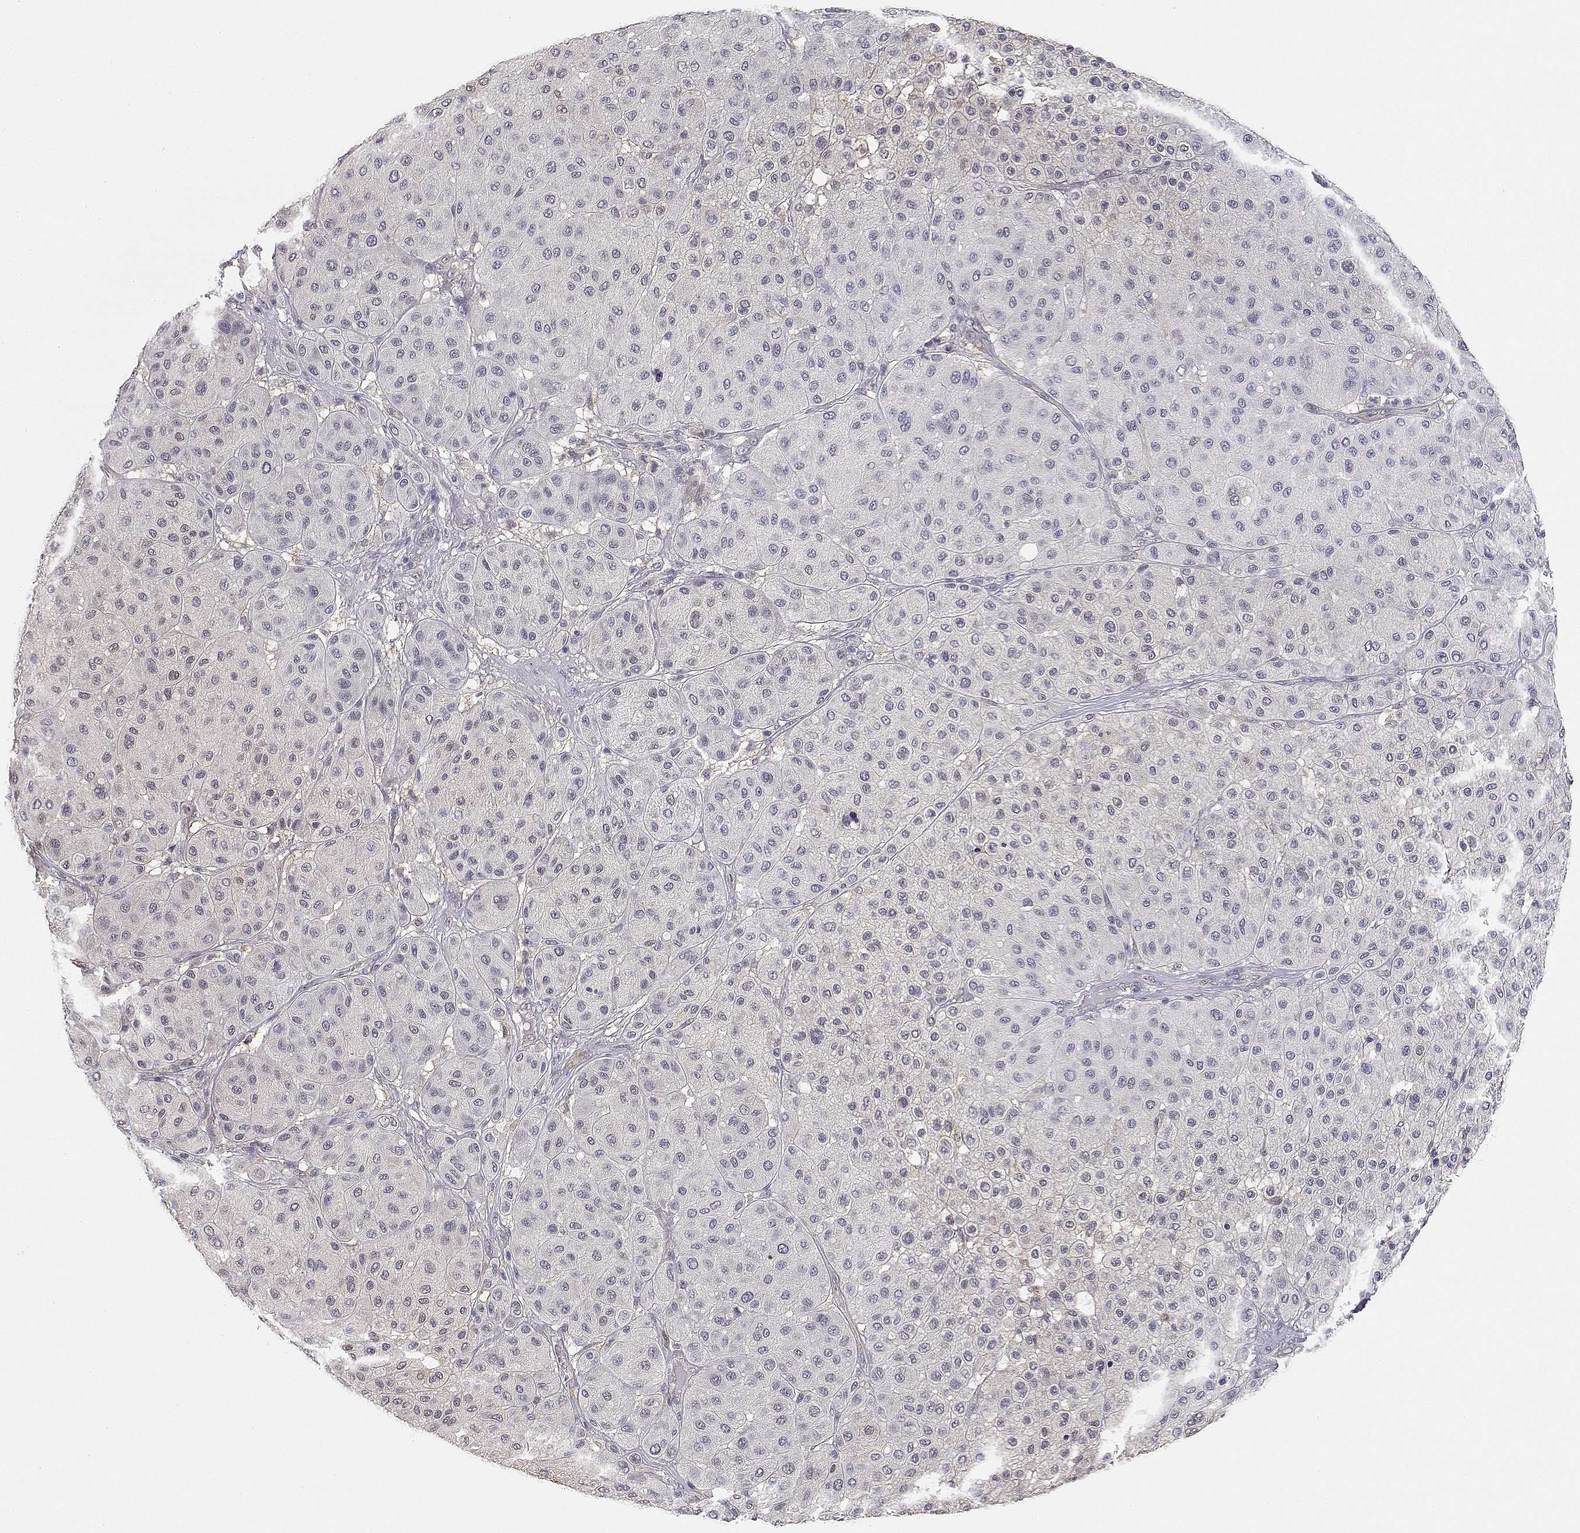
{"staining": {"intensity": "negative", "quantity": "none", "location": "none"}, "tissue": "melanoma", "cell_type": "Tumor cells", "image_type": "cancer", "snomed": [{"axis": "morphology", "description": "Malignant melanoma, Metastatic site"}, {"axis": "topography", "description": "Smooth muscle"}], "caption": "Tumor cells show no significant protein staining in malignant melanoma (metastatic site). (DAB immunohistochemistry (IHC), high magnification).", "gene": "ADA", "patient": {"sex": "male", "age": 41}}